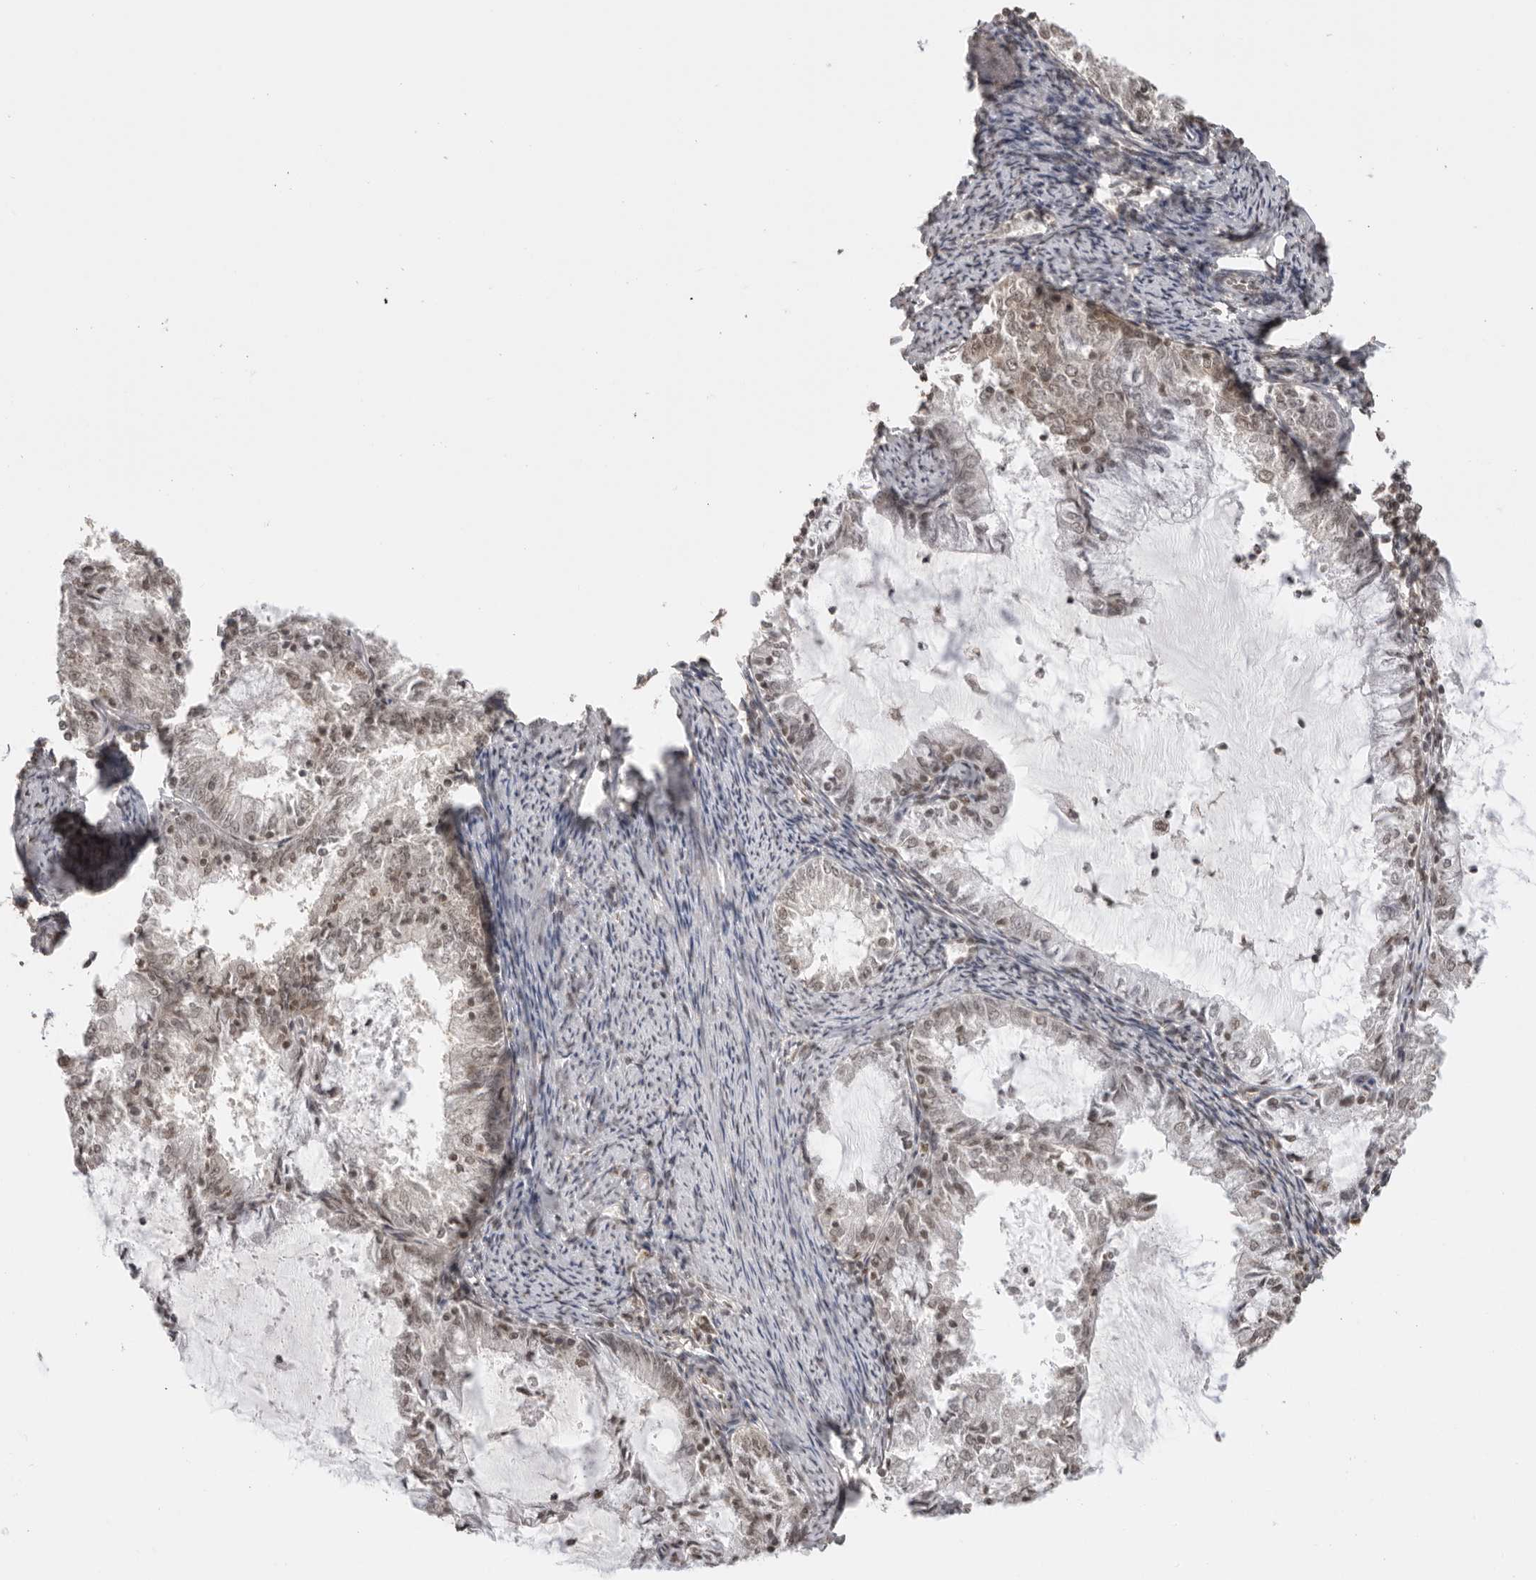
{"staining": {"intensity": "weak", "quantity": ">75%", "location": "nuclear"}, "tissue": "endometrial cancer", "cell_type": "Tumor cells", "image_type": "cancer", "snomed": [{"axis": "morphology", "description": "Adenocarcinoma, NOS"}, {"axis": "topography", "description": "Endometrium"}], "caption": "Endometrial cancer stained with immunohistochemistry reveals weak nuclear expression in about >75% of tumor cells. Using DAB (brown) and hematoxylin (blue) stains, captured at high magnification using brightfield microscopy.", "gene": "RPA2", "patient": {"sex": "female", "age": 57}}